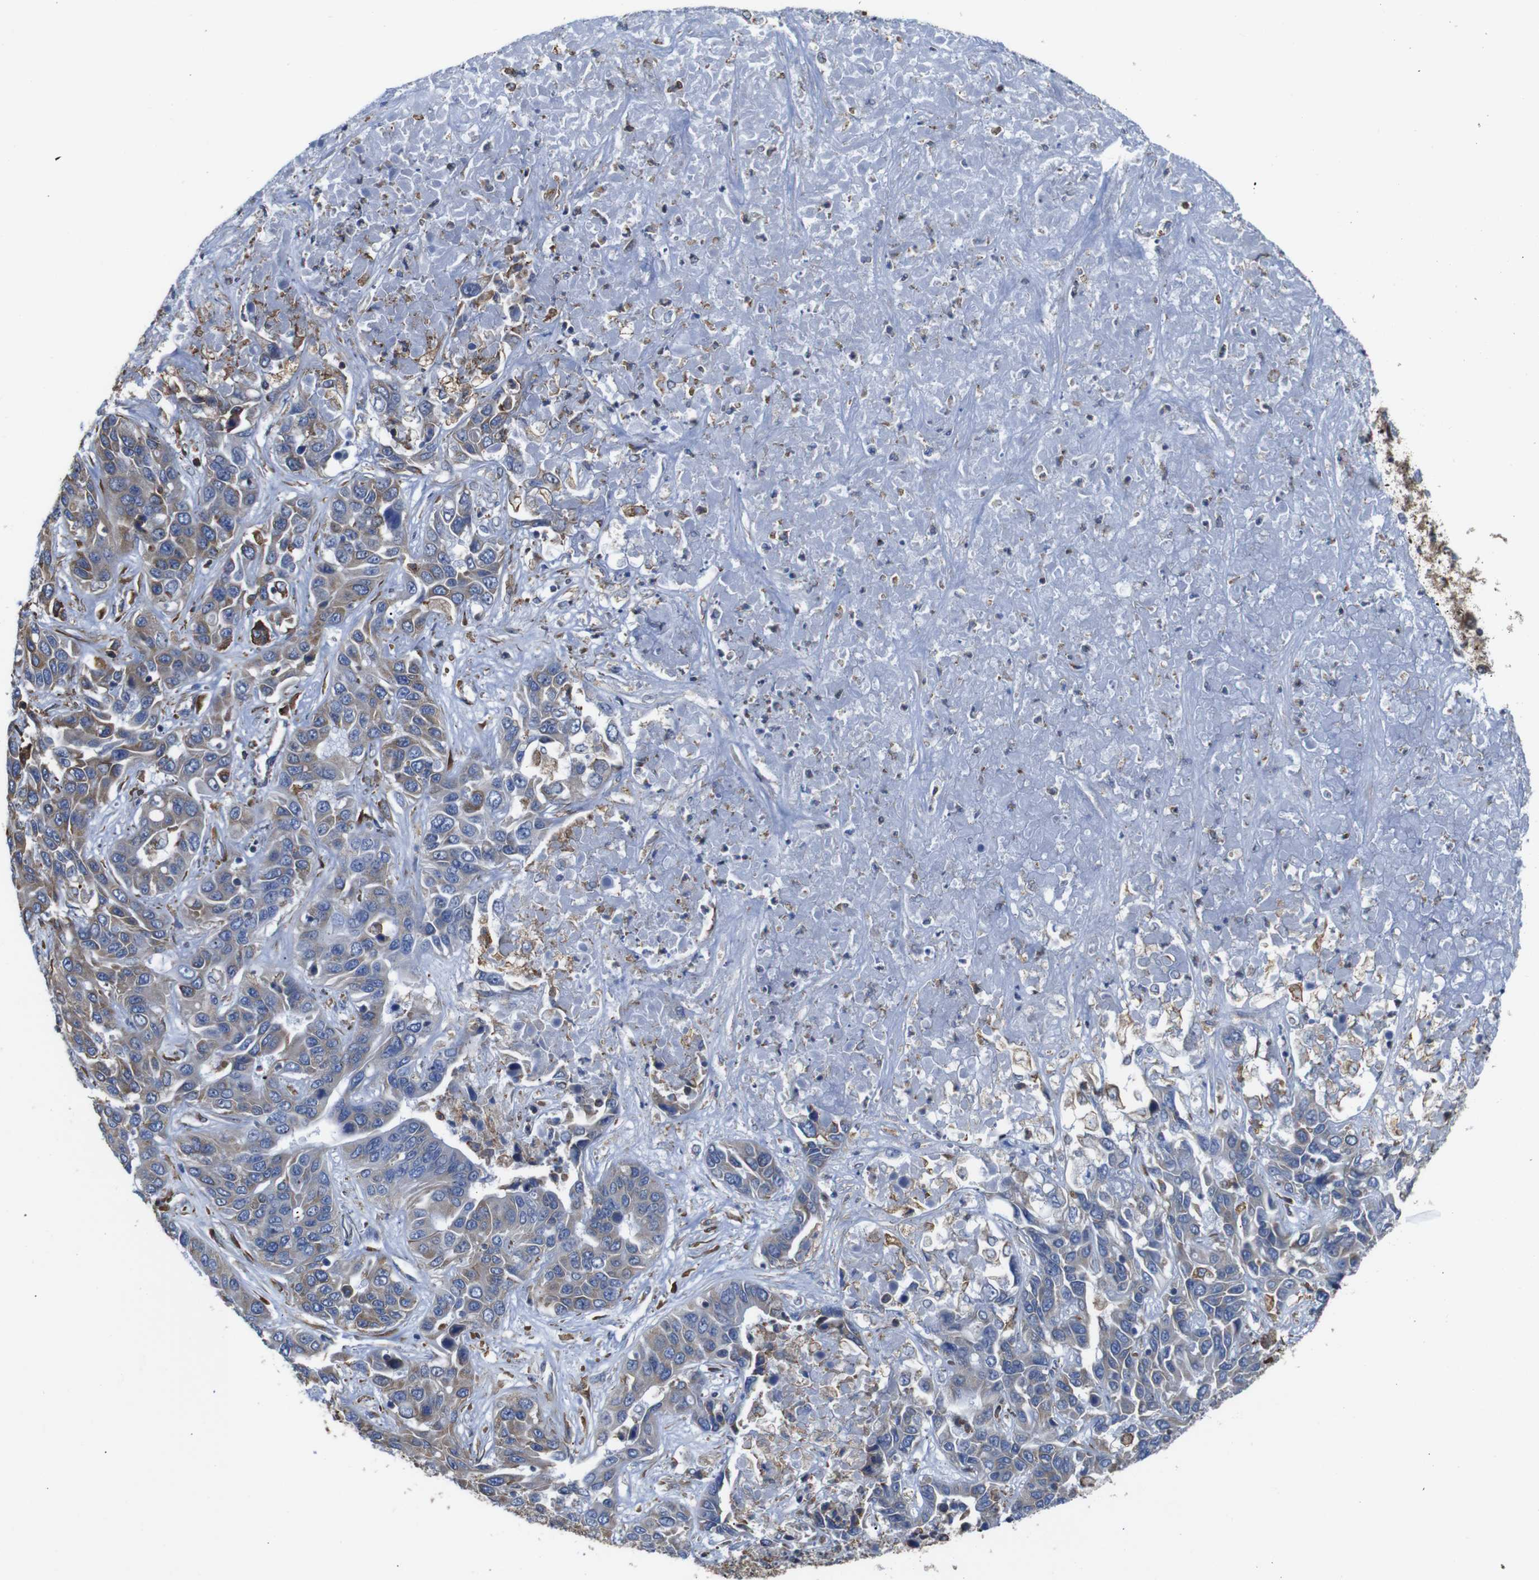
{"staining": {"intensity": "moderate", "quantity": ">75%", "location": "cytoplasmic/membranous"}, "tissue": "liver cancer", "cell_type": "Tumor cells", "image_type": "cancer", "snomed": [{"axis": "morphology", "description": "Cholangiocarcinoma"}, {"axis": "topography", "description": "Liver"}], "caption": "DAB immunohistochemical staining of human liver cancer (cholangiocarcinoma) displays moderate cytoplasmic/membranous protein expression in approximately >75% of tumor cells.", "gene": "PPIB", "patient": {"sex": "female", "age": 52}}